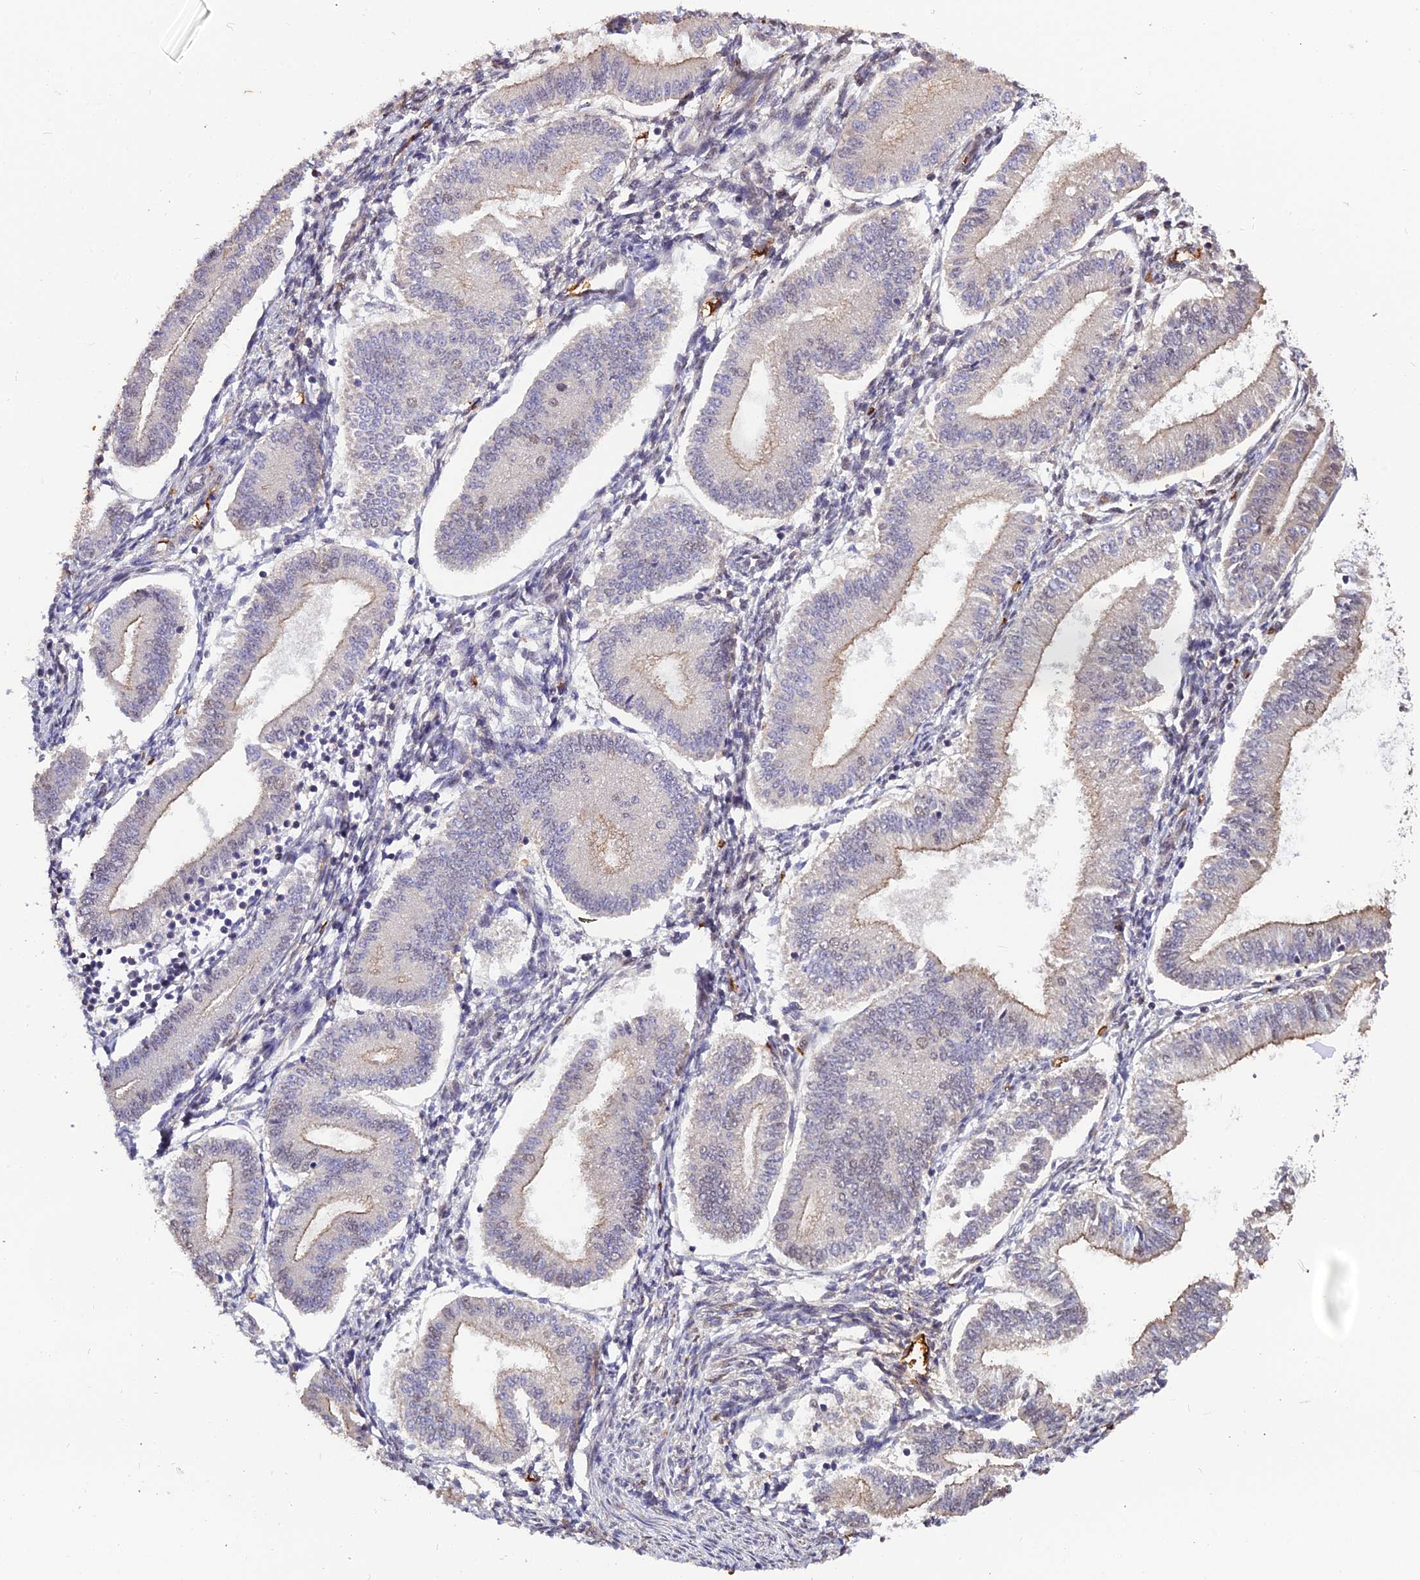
{"staining": {"intensity": "weak", "quantity": "<25%", "location": "cytoplasmic/membranous"}, "tissue": "endometrium", "cell_type": "Cells in endometrial stroma", "image_type": "normal", "snomed": [{"axis": "morphology", "description": "Normal tissue, NOS"}, {"axis": "topography", "description": "Endometrium"}], "caption": "Immunohistochemistry (IHC) image of unremarkable endometrium: human endometrium stained with DAB displays no significant protein positivity in cells in endometrial stroma.", "gene": "ZDBF2", "patient": {"sex": "female", "age": 39}}